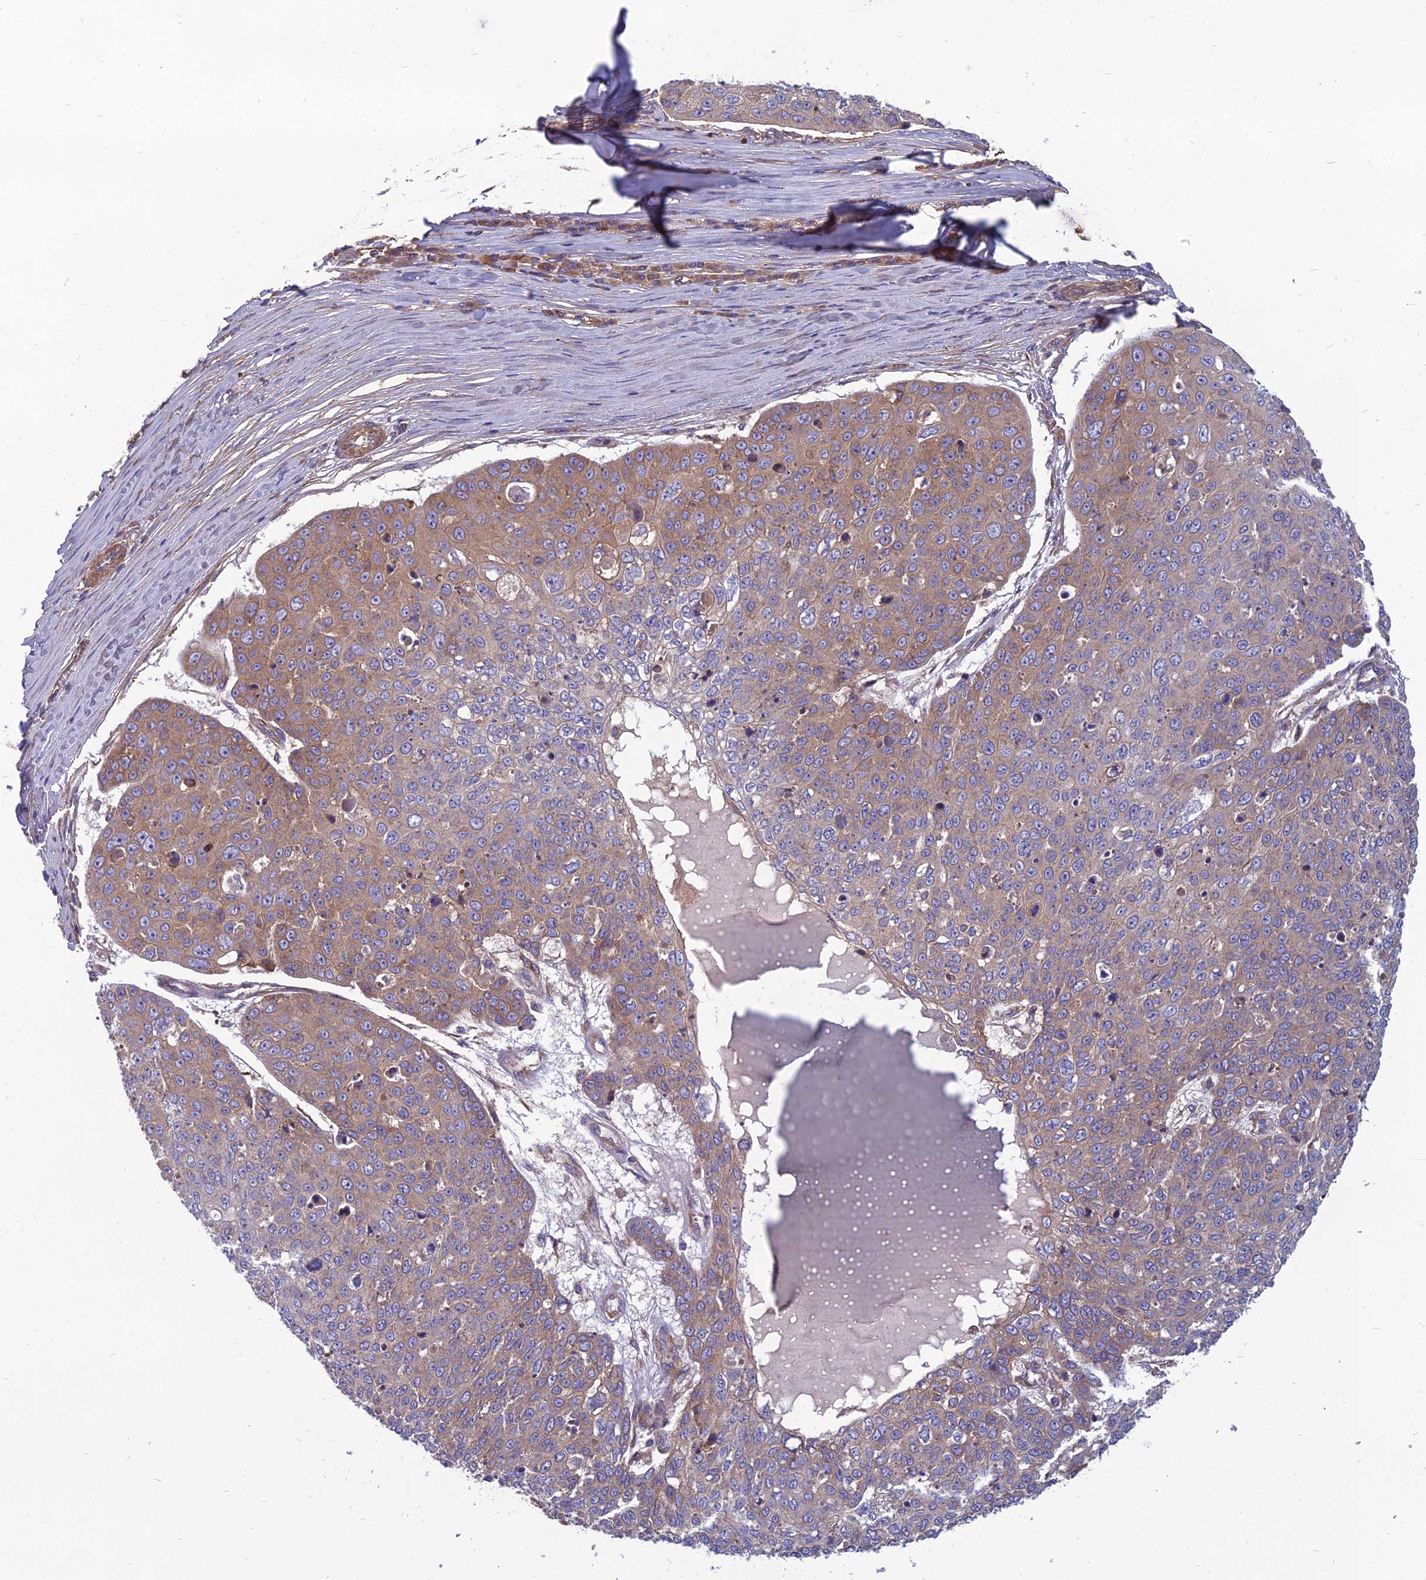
{"staining": {"intensity": "weak", "quantity": "25%-75%", "location": "cytoplasmic/membranous"}, "tissue": "skin cancer", "cell_type": "Tumor cells", "image_type": "cancer", "snomed": [{"axis": "morphology", "description": "Squamous cell carcinoma, NOS"}, {"axis": "topography", "description": "Skin"}], "caption": "Immunohistochemistry (DAB (3,3'-diaminobenzidine)) staining of skin cancer (squamous cell carcinoma) displays weak cytoplasmic/membranous protein staining in about 25%-75% of tumor cells. (IHC, brightfield microscopy, high magnification).", "gene": "WDR24", "patient": {"sex": "male", "age": 71}}